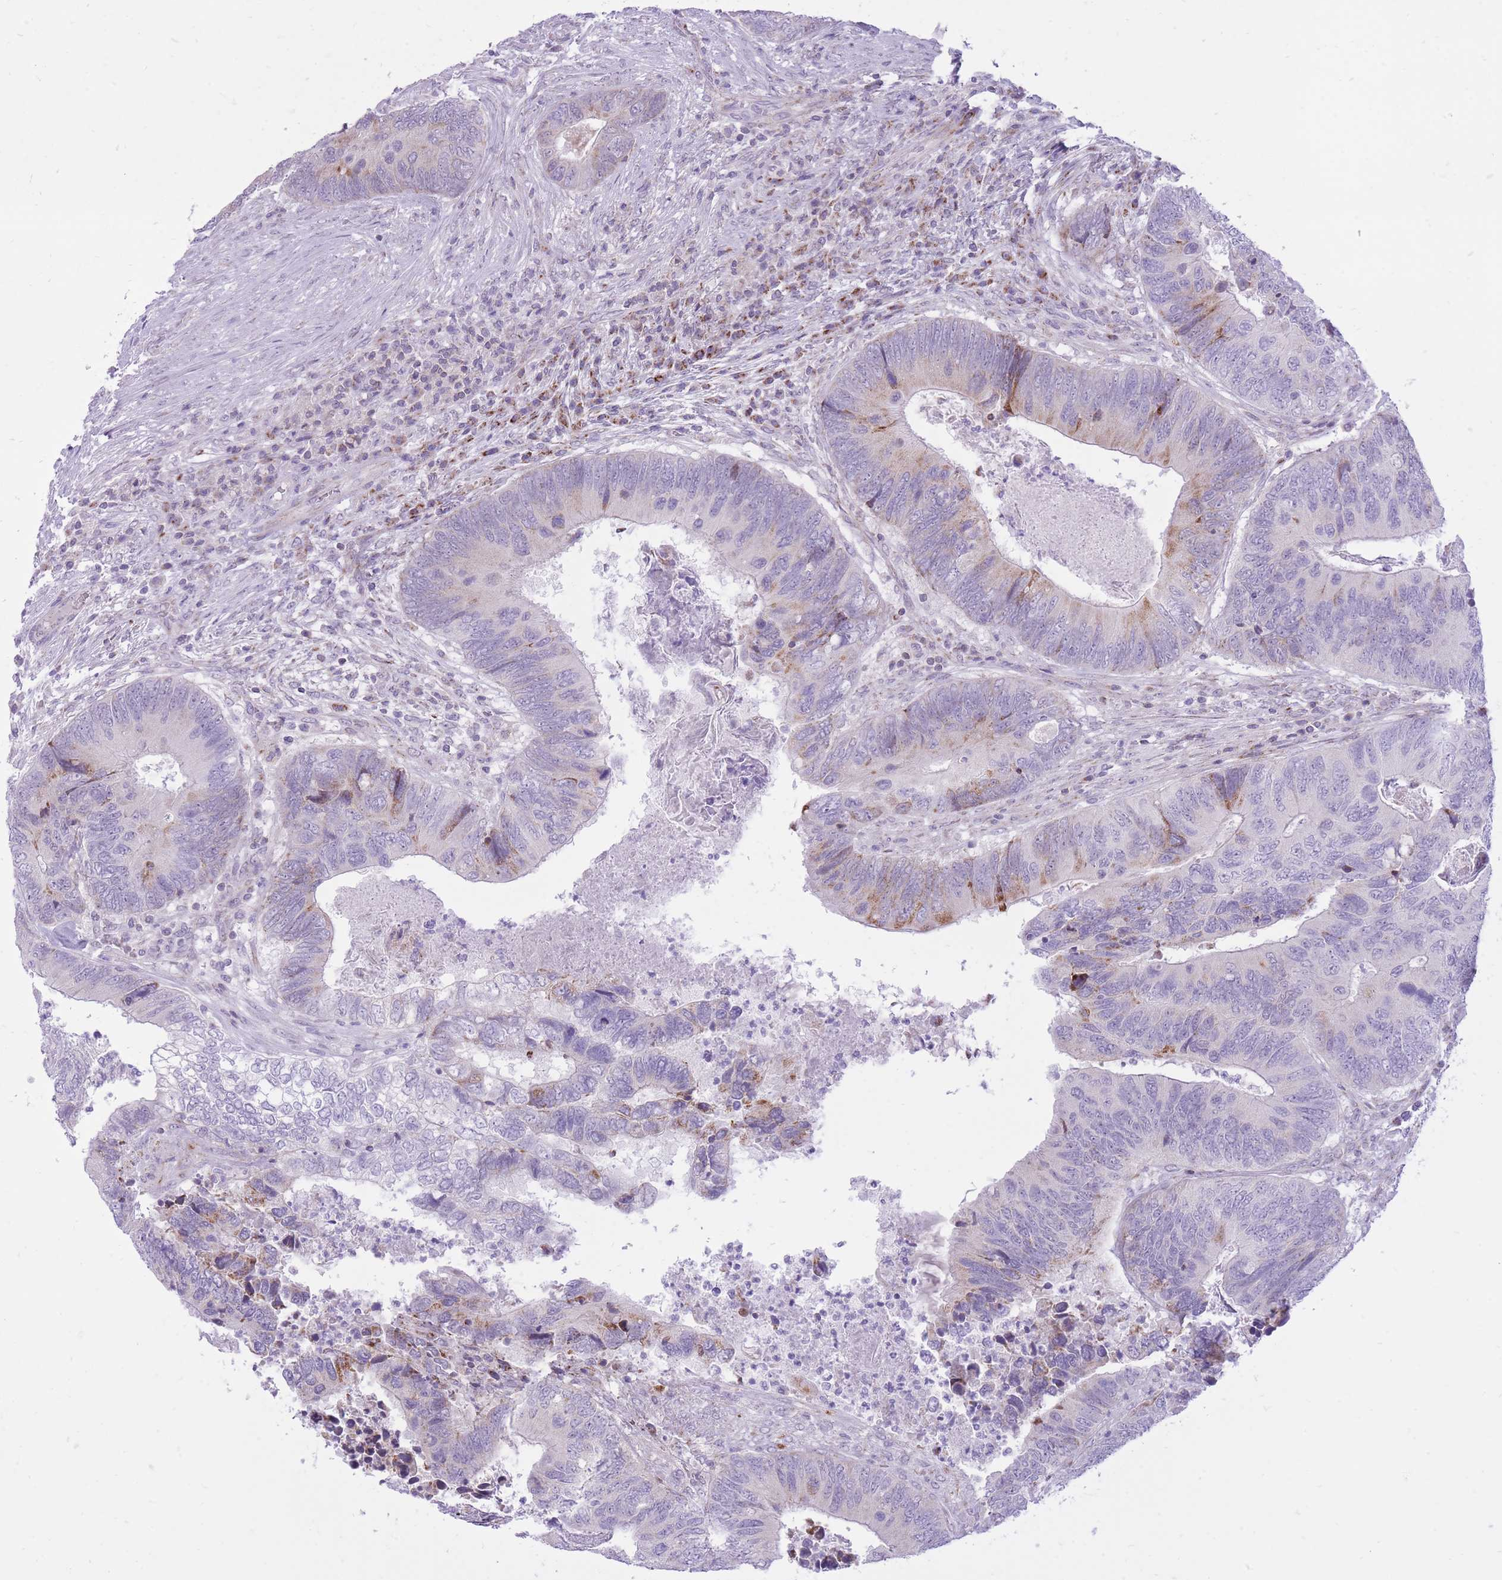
{"staining": {"intensity": "moderate", "quantity": "<25%", "location": "cytoplasmic/membranous"}, "tissue": "colorectal cancer", "cell_type": "Tumor cells", "image_type": "cancer", "snomed": [{"axis": "morphology", "description": "Adenocarcinoma, NOS"}, {"axis": "topography", "description": "Colon"}], "caption": "A high-resolution histopathology image shows immunohistochemistry (IHC) staining of colorectal cancer, which exhibits moderate cytoplasmic/membranous staining in approximately <25% of tumor cells.", "gene": "DENND2D", "patient": {"sex": "female", "age": 67}}